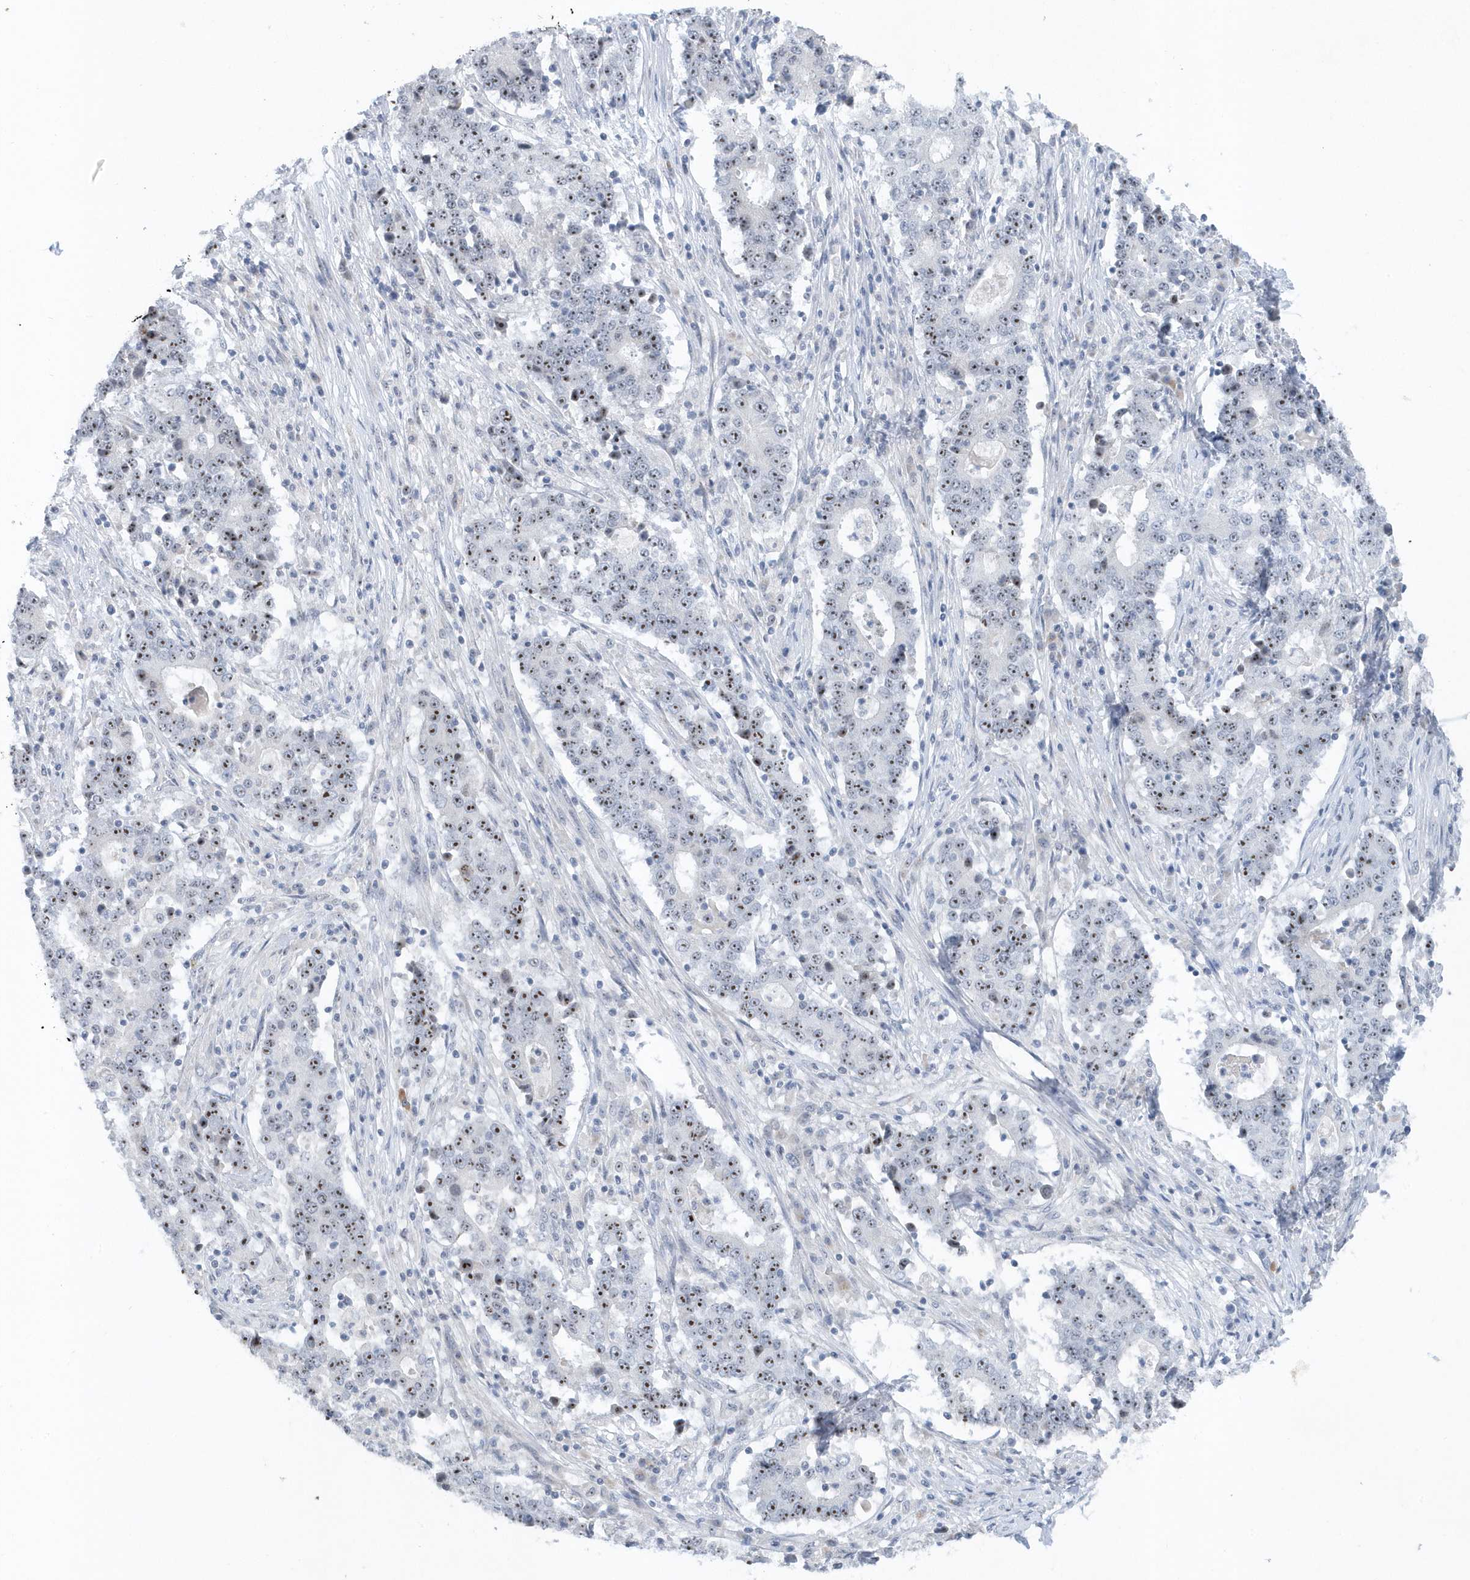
{"staining": {"intensity": "moderate", "quantity": "25%-75%", "location": "nuclear"}, "tissue": "stomach cancer", "cell_type": "Tumor cells", "image_type": "cancer", "snomed": [{"axis": "morphology", "description": "Adenocarcinoma, NOS"}, {"axis": "topography", "description": "Stomach"}], "caption": "Tumor cells reveal medium levels of moderate nuclear expression in about 25%-75% of cells in human stomach cancer (adenocarcinoma).", "gene": "RPF2", "patient": {"sex": "male", "age": 59}}